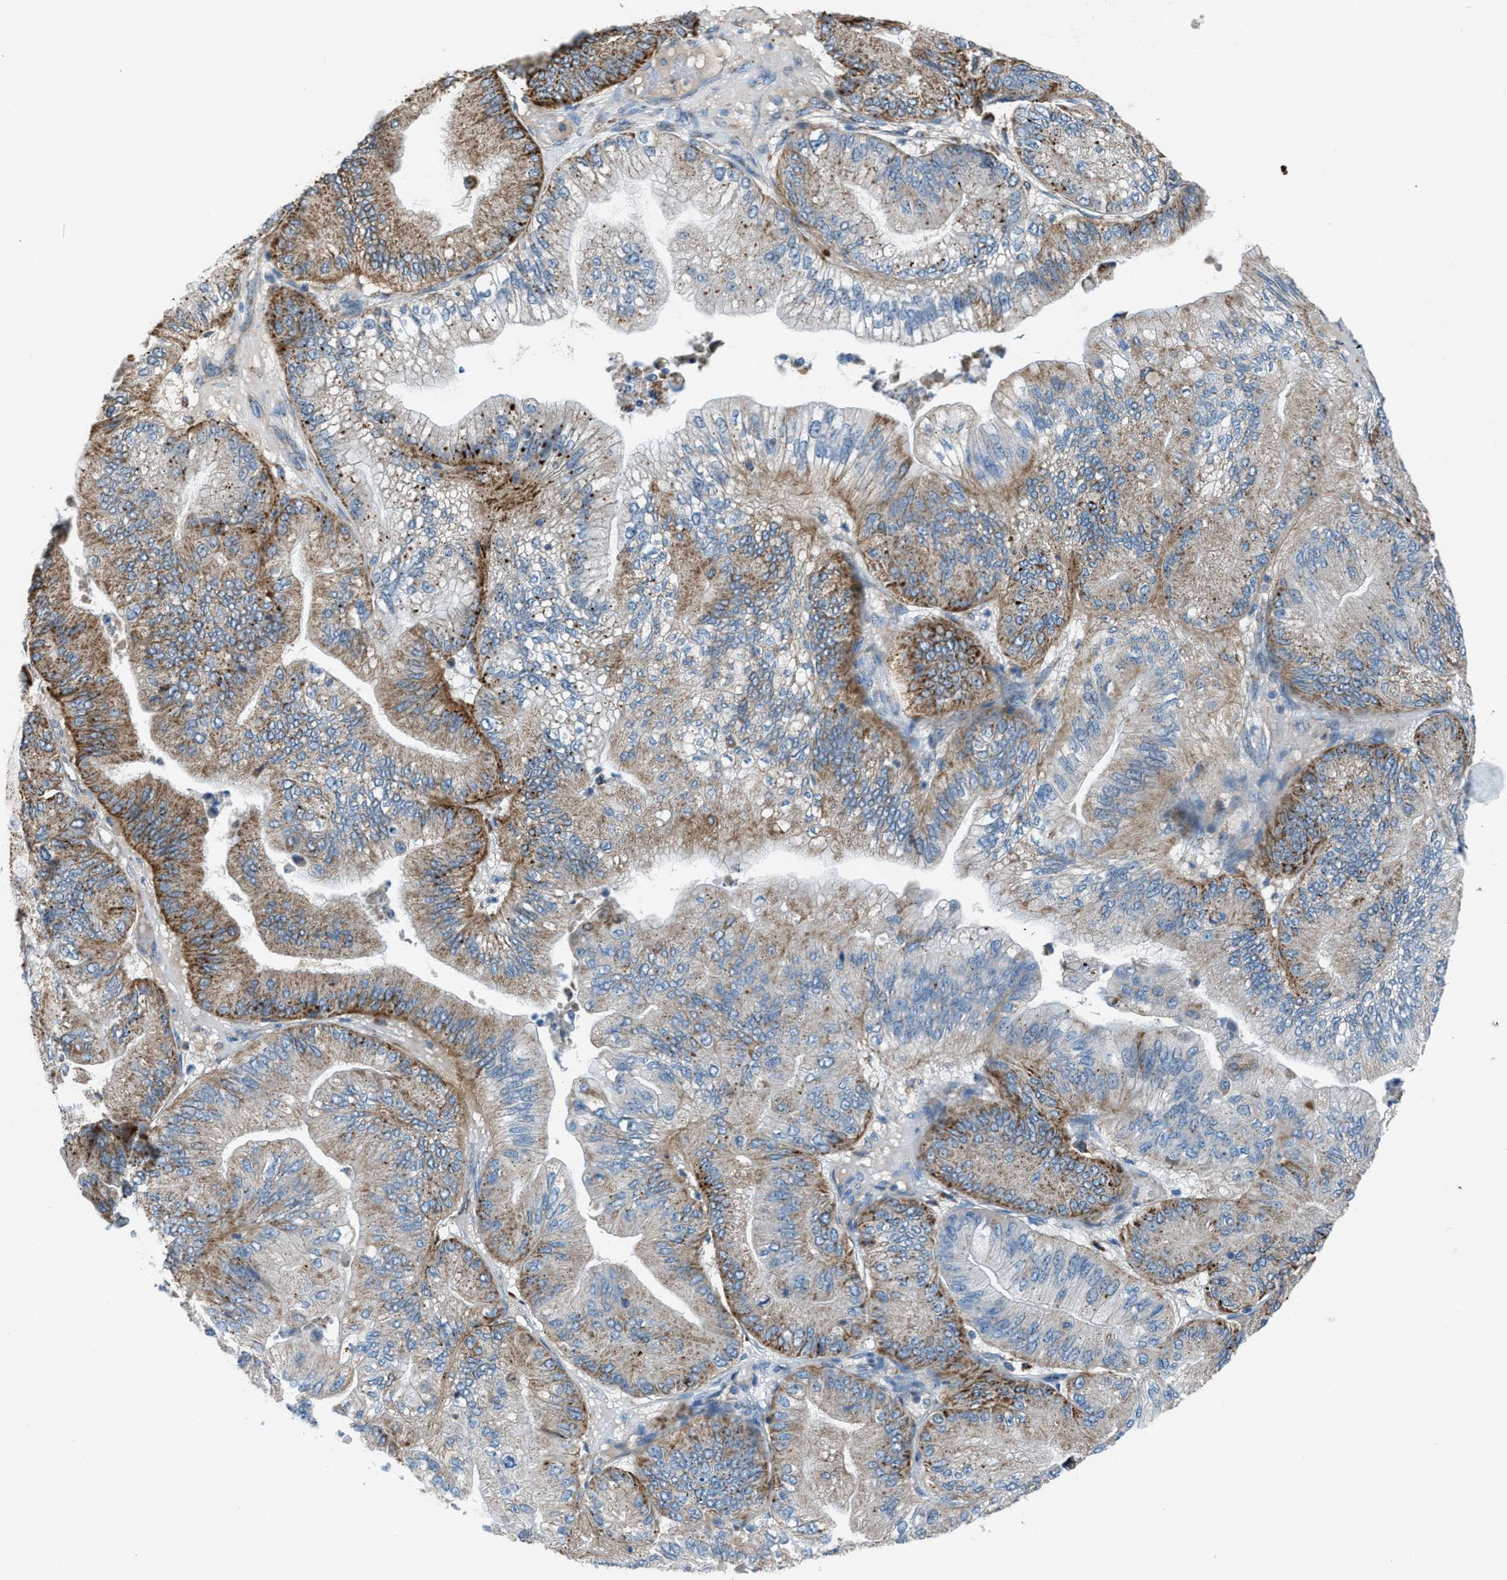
{"staining": {"intensity": "moderate", "quantity": ">75%", "location": "cytoplasmic/membranous"}, "tissue": "ovarian cancer", "cell_type": "Tumor cells", "image_type": "cancer", "snomed": [{"axis": "morphology", "description": "Cystadenocarcinoma, mucinous, NOS"}, {"axis": "topography", "description": "Ovary"}], "caption": "This is a micrograph of IHC staining of ovarian cancer, which shows moderate expression in the cytoplasmic/membranous of tumor cells.", "gene": "SMIM20", "patient": {"sex": "female", "age": 61}}